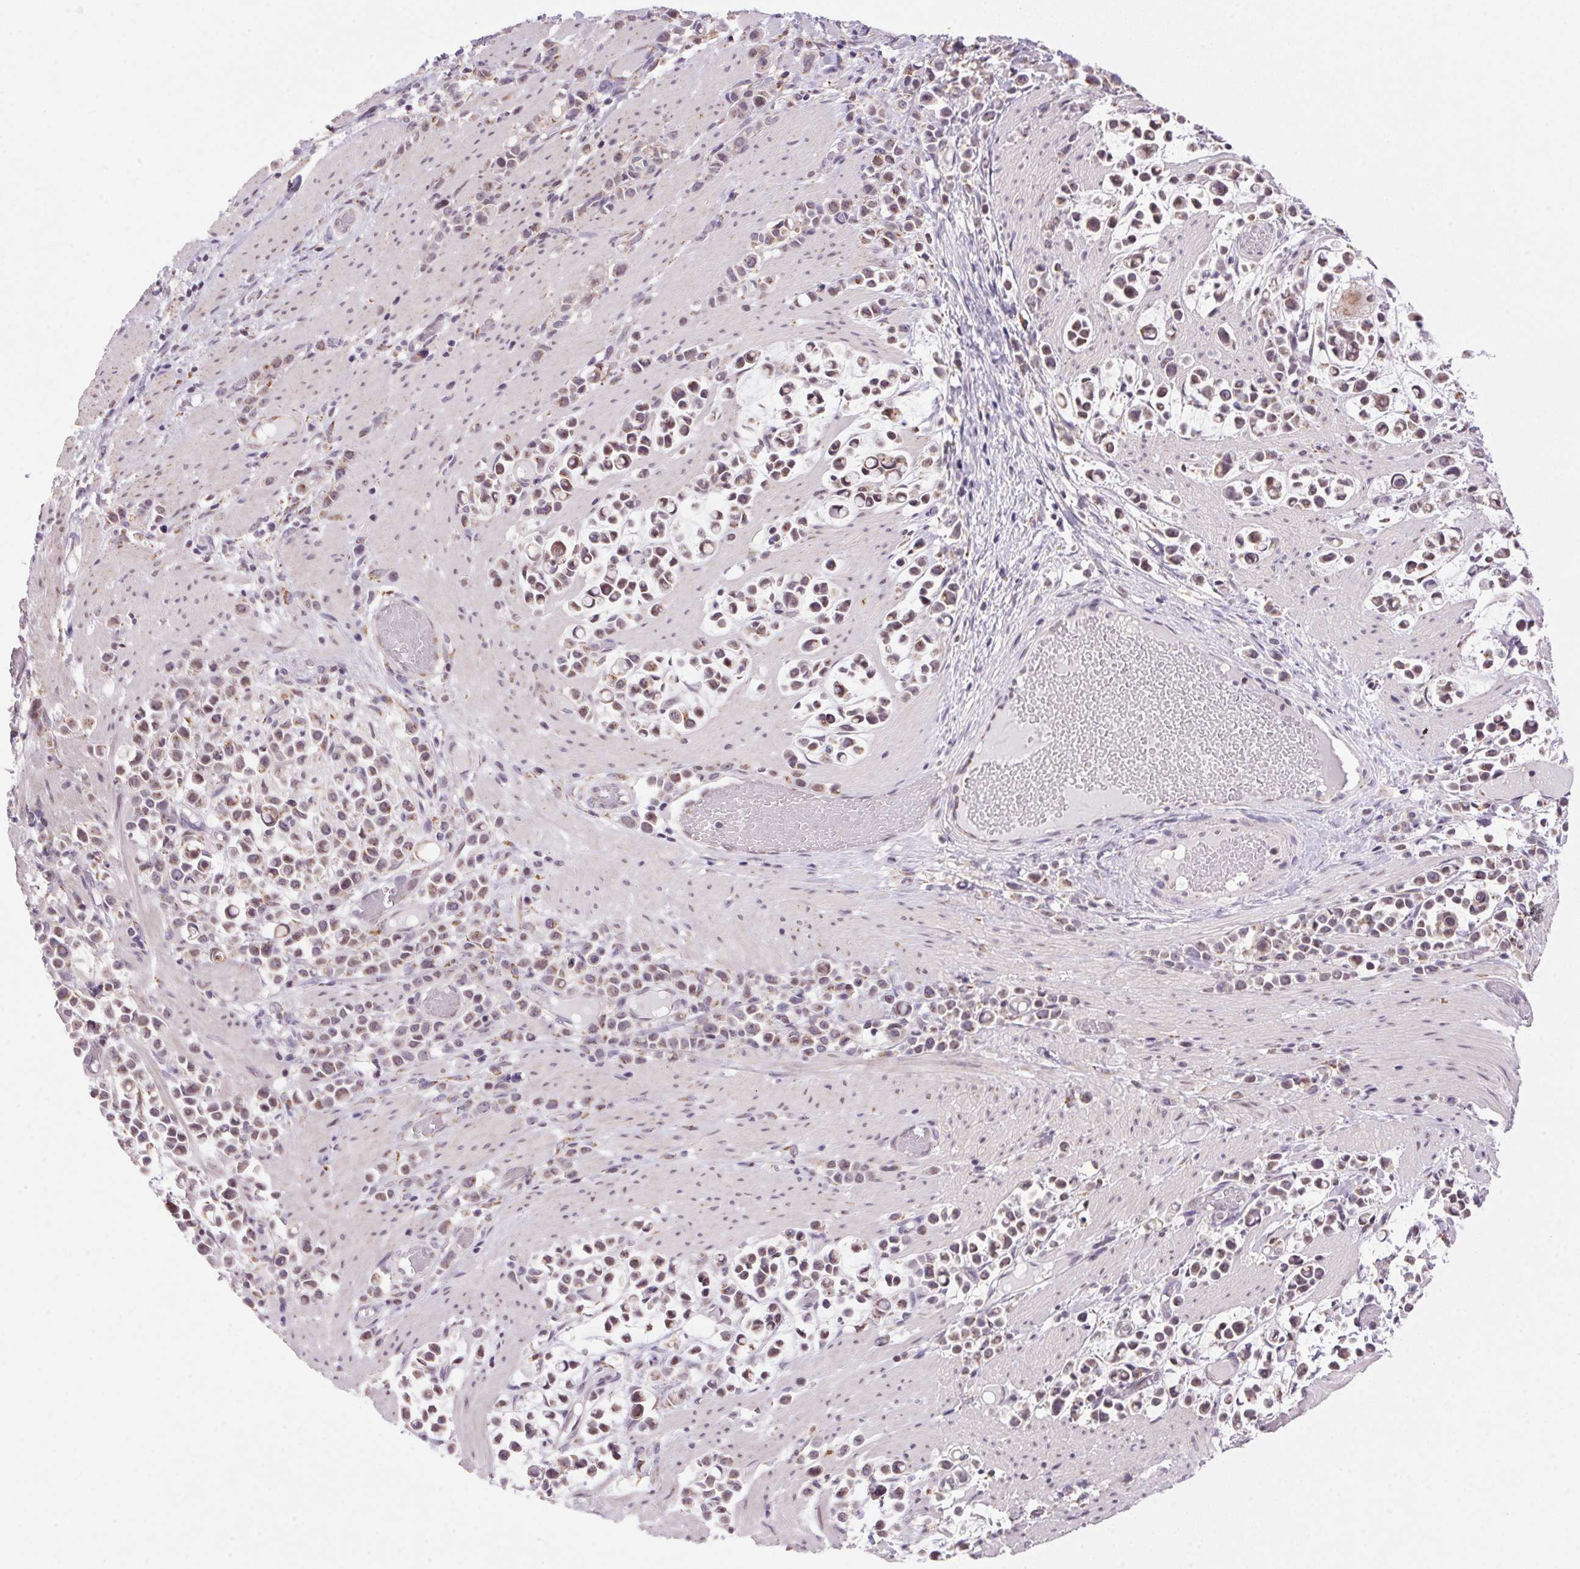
{"staining": {"intensity": "weak", "quantity": ">75%", "location": "cytoplasmic/membranous"}, "tissue": "stomach cancer", "cell_type": "Tumor cells", "image_type": "cancer", "snomed": [{"axis": "morphology", "description": "Adenocarcinoma, NOS"}, {"axis": "topography", "description": "Stomach"}], "caption": "This histopathology image demonstrates IHC staining of human stomach cancer, with low weak cytoplasmic/membranous expression in about >75% of tumor cells.", "gene": "AKR1E2", "patient": {"sex": "male", "age": 82}}